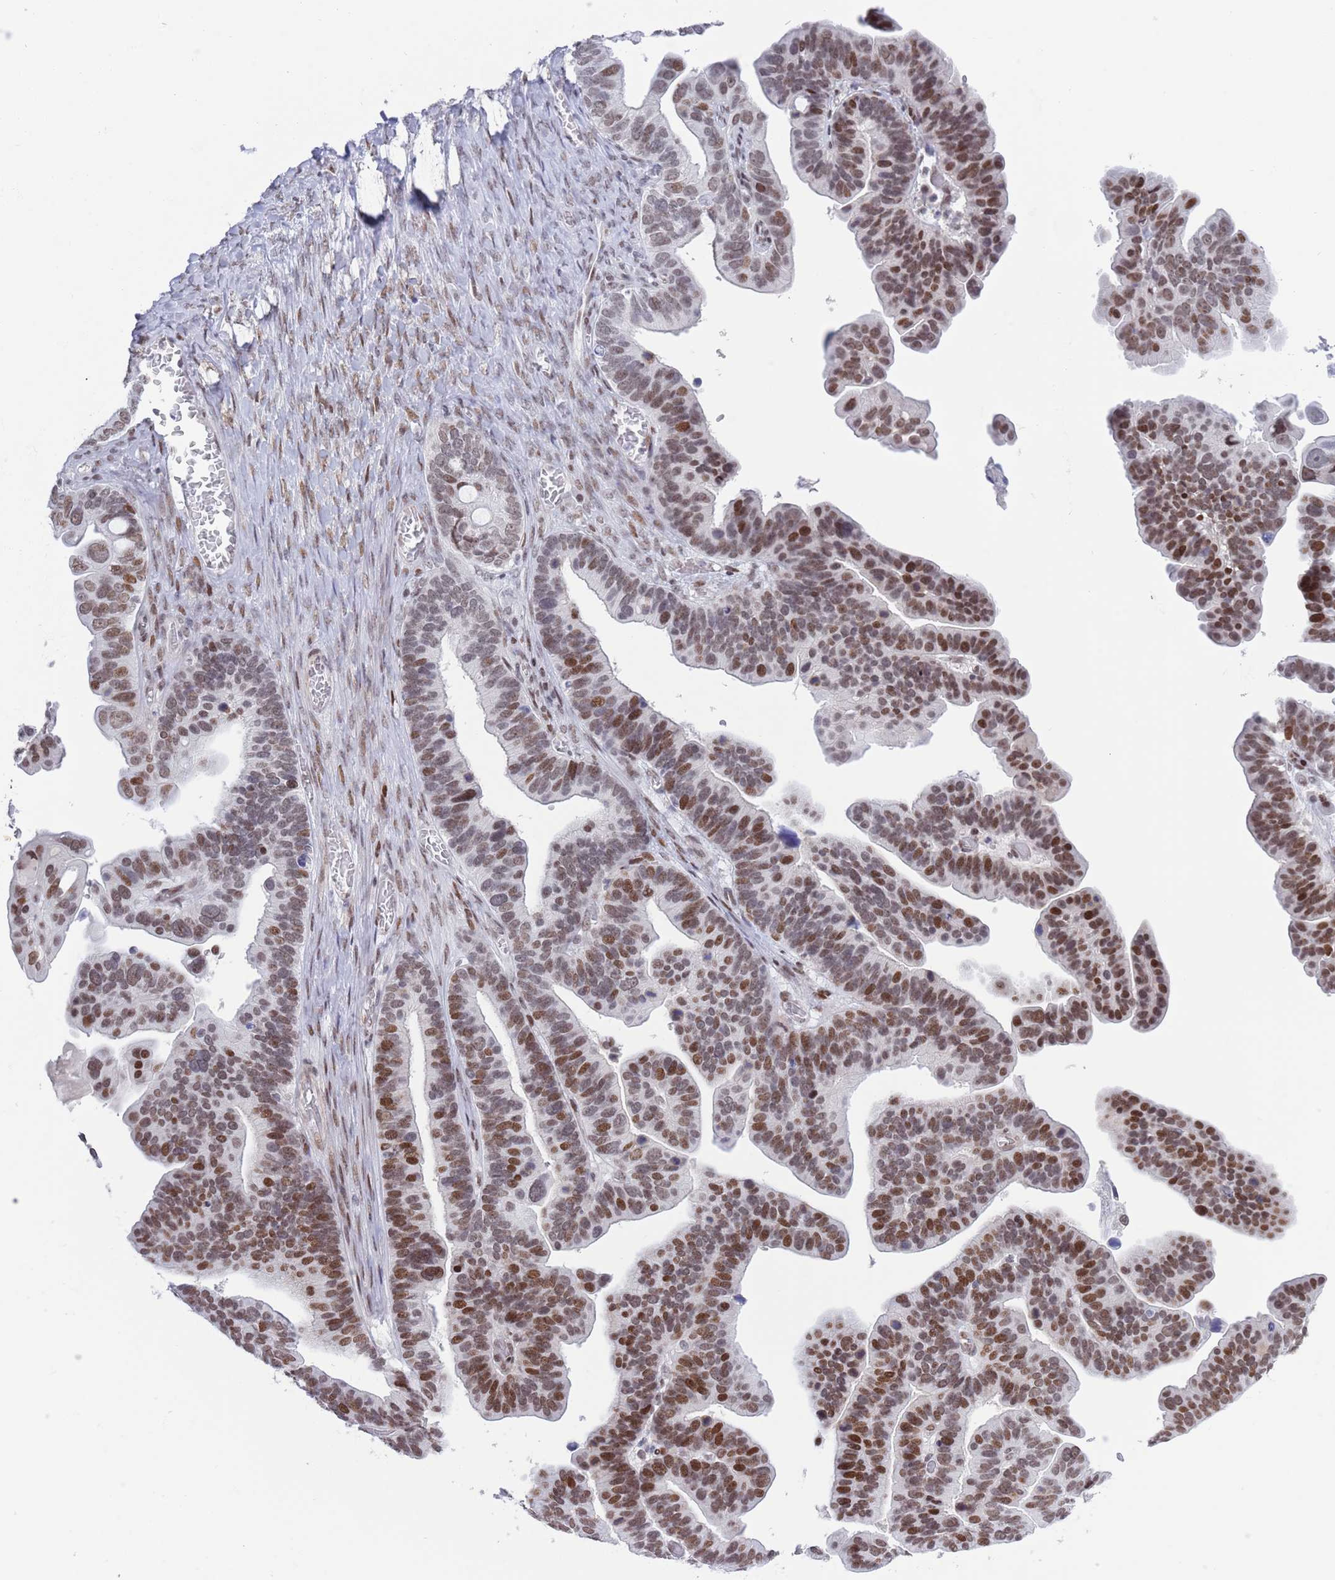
{"staining": {"intensity": "moderate", "quantity": ">75%", "location": "nuclear"}, "tissue": "ovarian cancer", "cell_type": "Tumor cells", "image_type": "cancer", "snomed": [{"axis": "morphology", "description": "Cystadenocarcinoma, serous, NOS"}, {"axis": "topography", "description": "Ovary"}], "caption": "Serous cystadenocarcinoma (ovarian) stained with IHC displays moderate nuclear positivity in about >75% of tumor cells.", "gene": "ZNF382", "patient": {"sex": "female", "age": 56}}